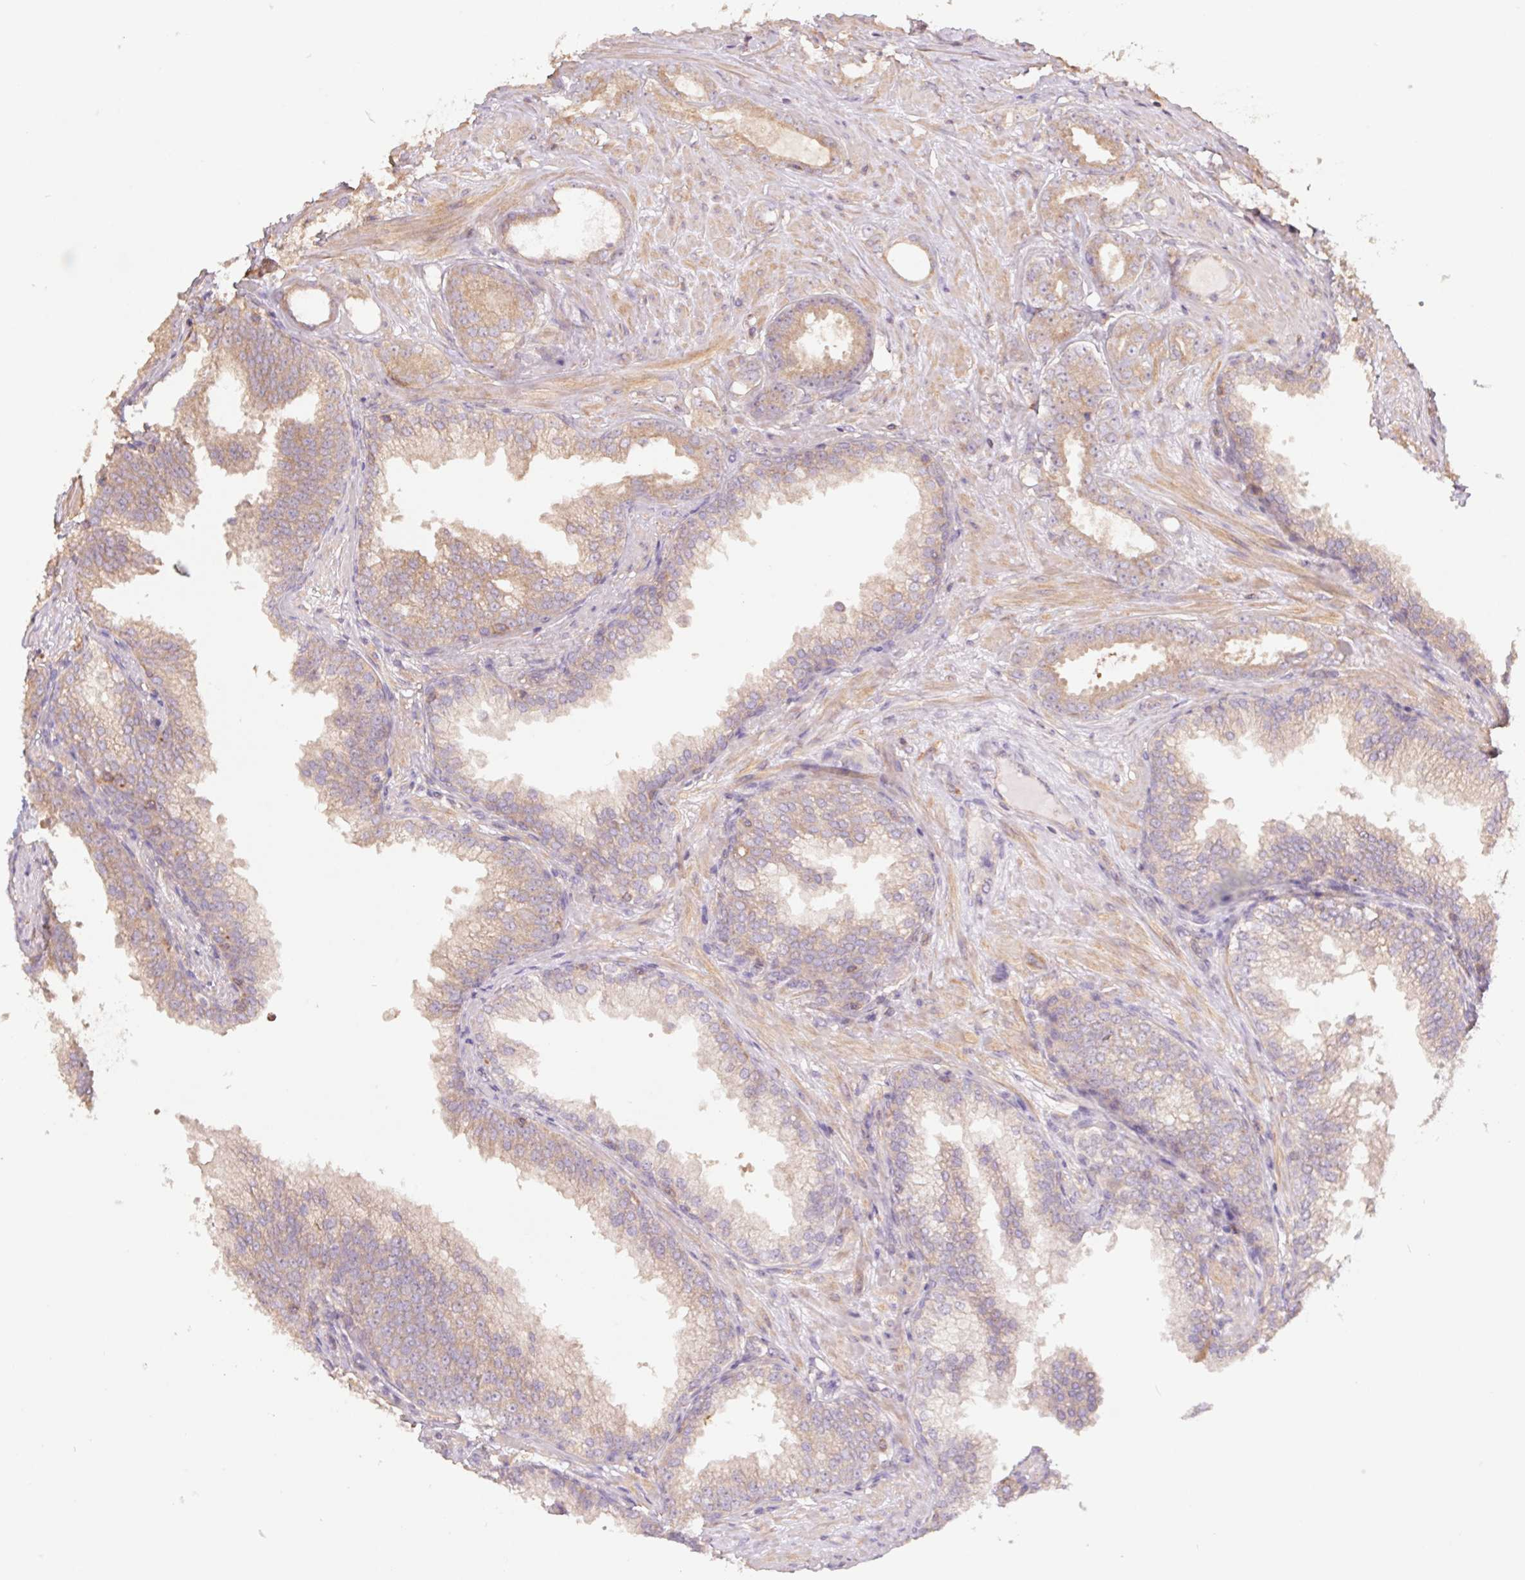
{"staining": {"intensity": "moderate", "quantity": ">75%", "location": "cytoplasmic/membranous"}, "tissue": "prostate cancer", "cell_type": "Tumor cells", "image_type": "cancer", "snomed": [{"axis": "morphology", "description": "Adenocarcinoma, Low grade"}, {"axis": "topography", "description": "Prostate"}], "caption": "Prostate cancer stained with a brown dye exhibits moderate cytoplasmic/membranous positive positivity in about >75% of tumor cells.", "gene": "TUBA3D", "patient": {"sex": "male", "age": 65}}